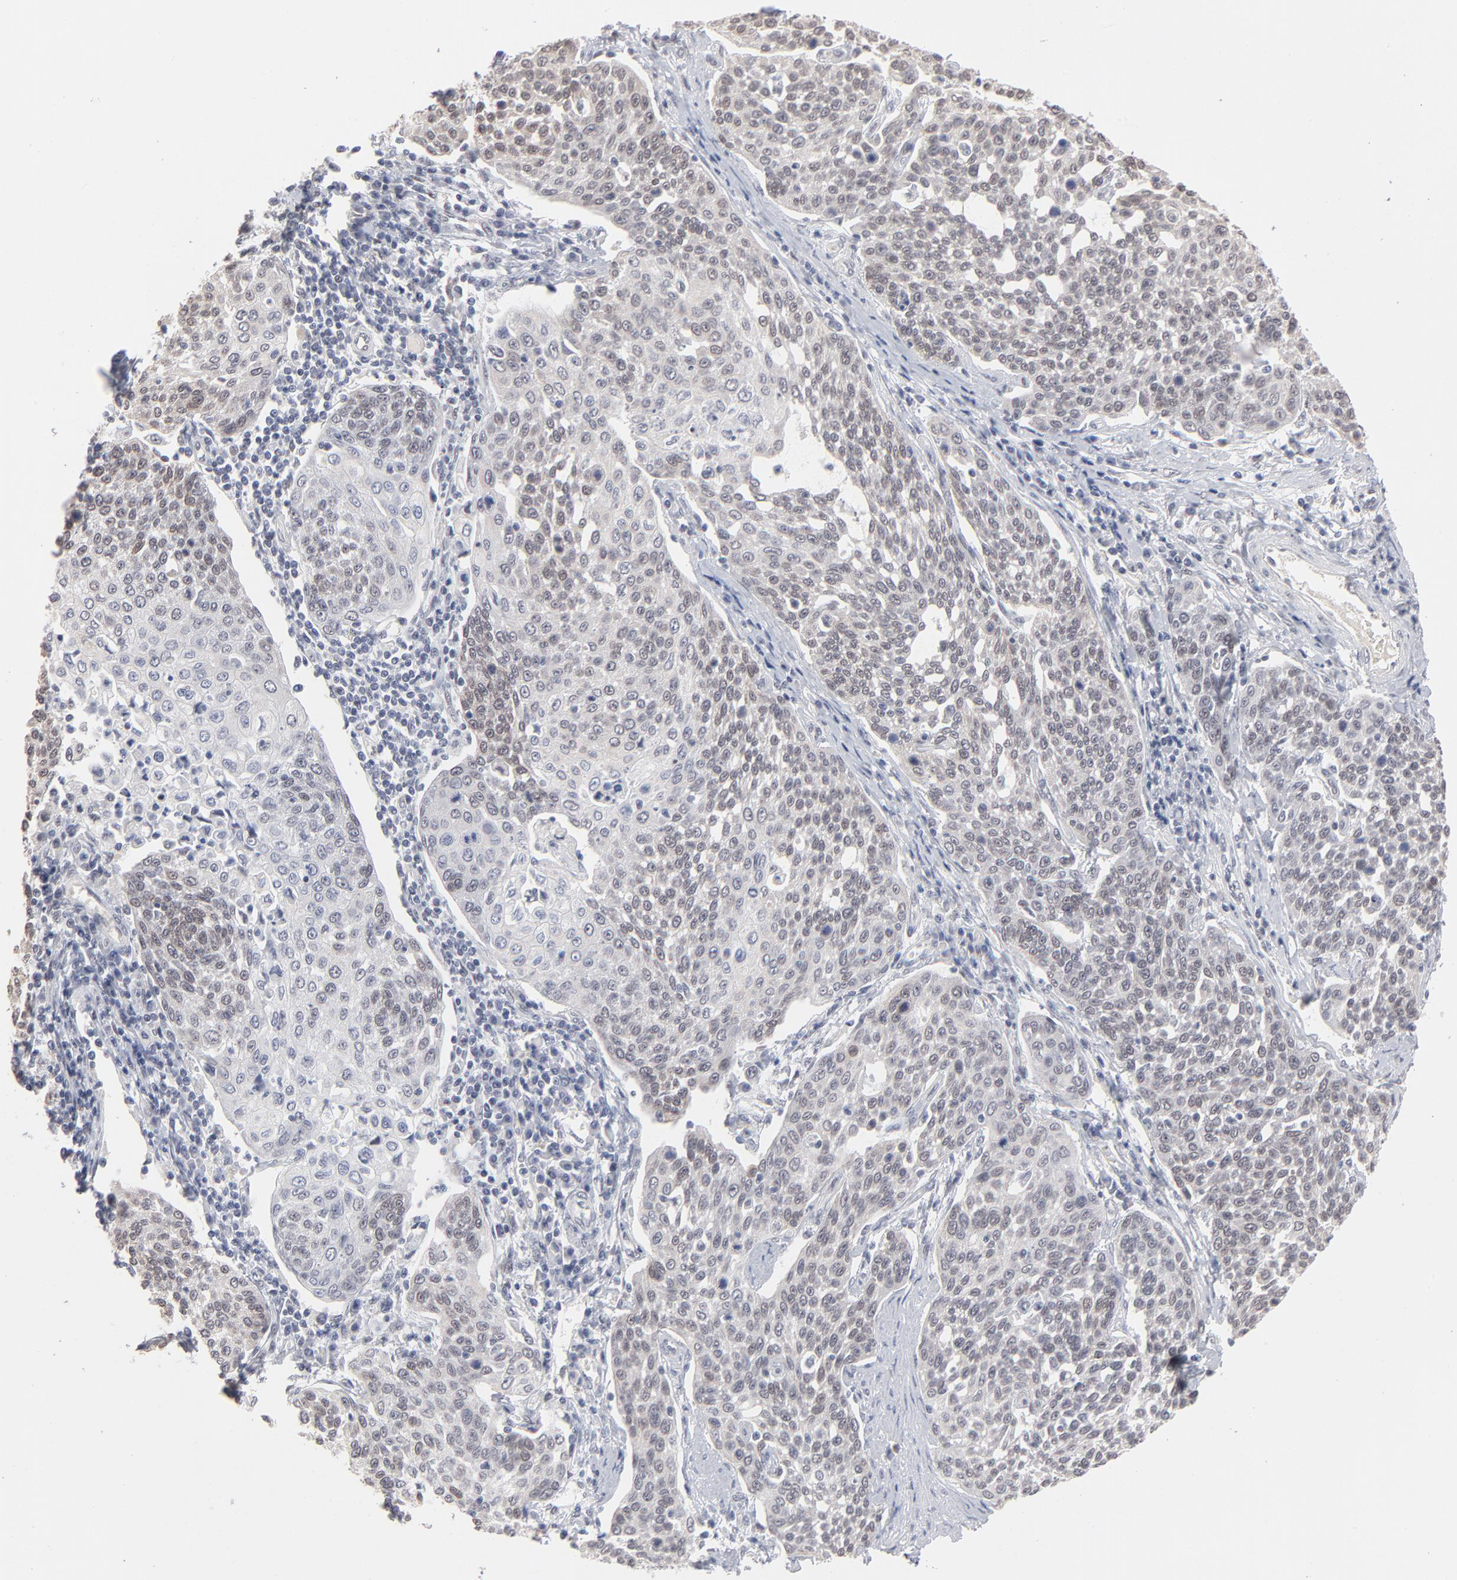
{"staining": {"intensity": "weak", "quantity": "<25%", "location": "nuclear"}, "tissue": "cervical cancer", "cell_type": "Tumor cells", "image_type": "cancer", "snomed": [{"axis": "morphology", "description": "Squamous cell carcinoma, NOS"}, {"axis": "topography", "description": "Cervix"}], "caption": "IHC of squamous cell carcinoma (cervical) shows no staining in tumor cells. The staining is performed using DAB (3,3'-diaminobenzidine) brown chromogen with nuclei counter-stained in using hematoxylin.", "gene": "MBIP", "patient": {"sex": "female", "age": 34}}